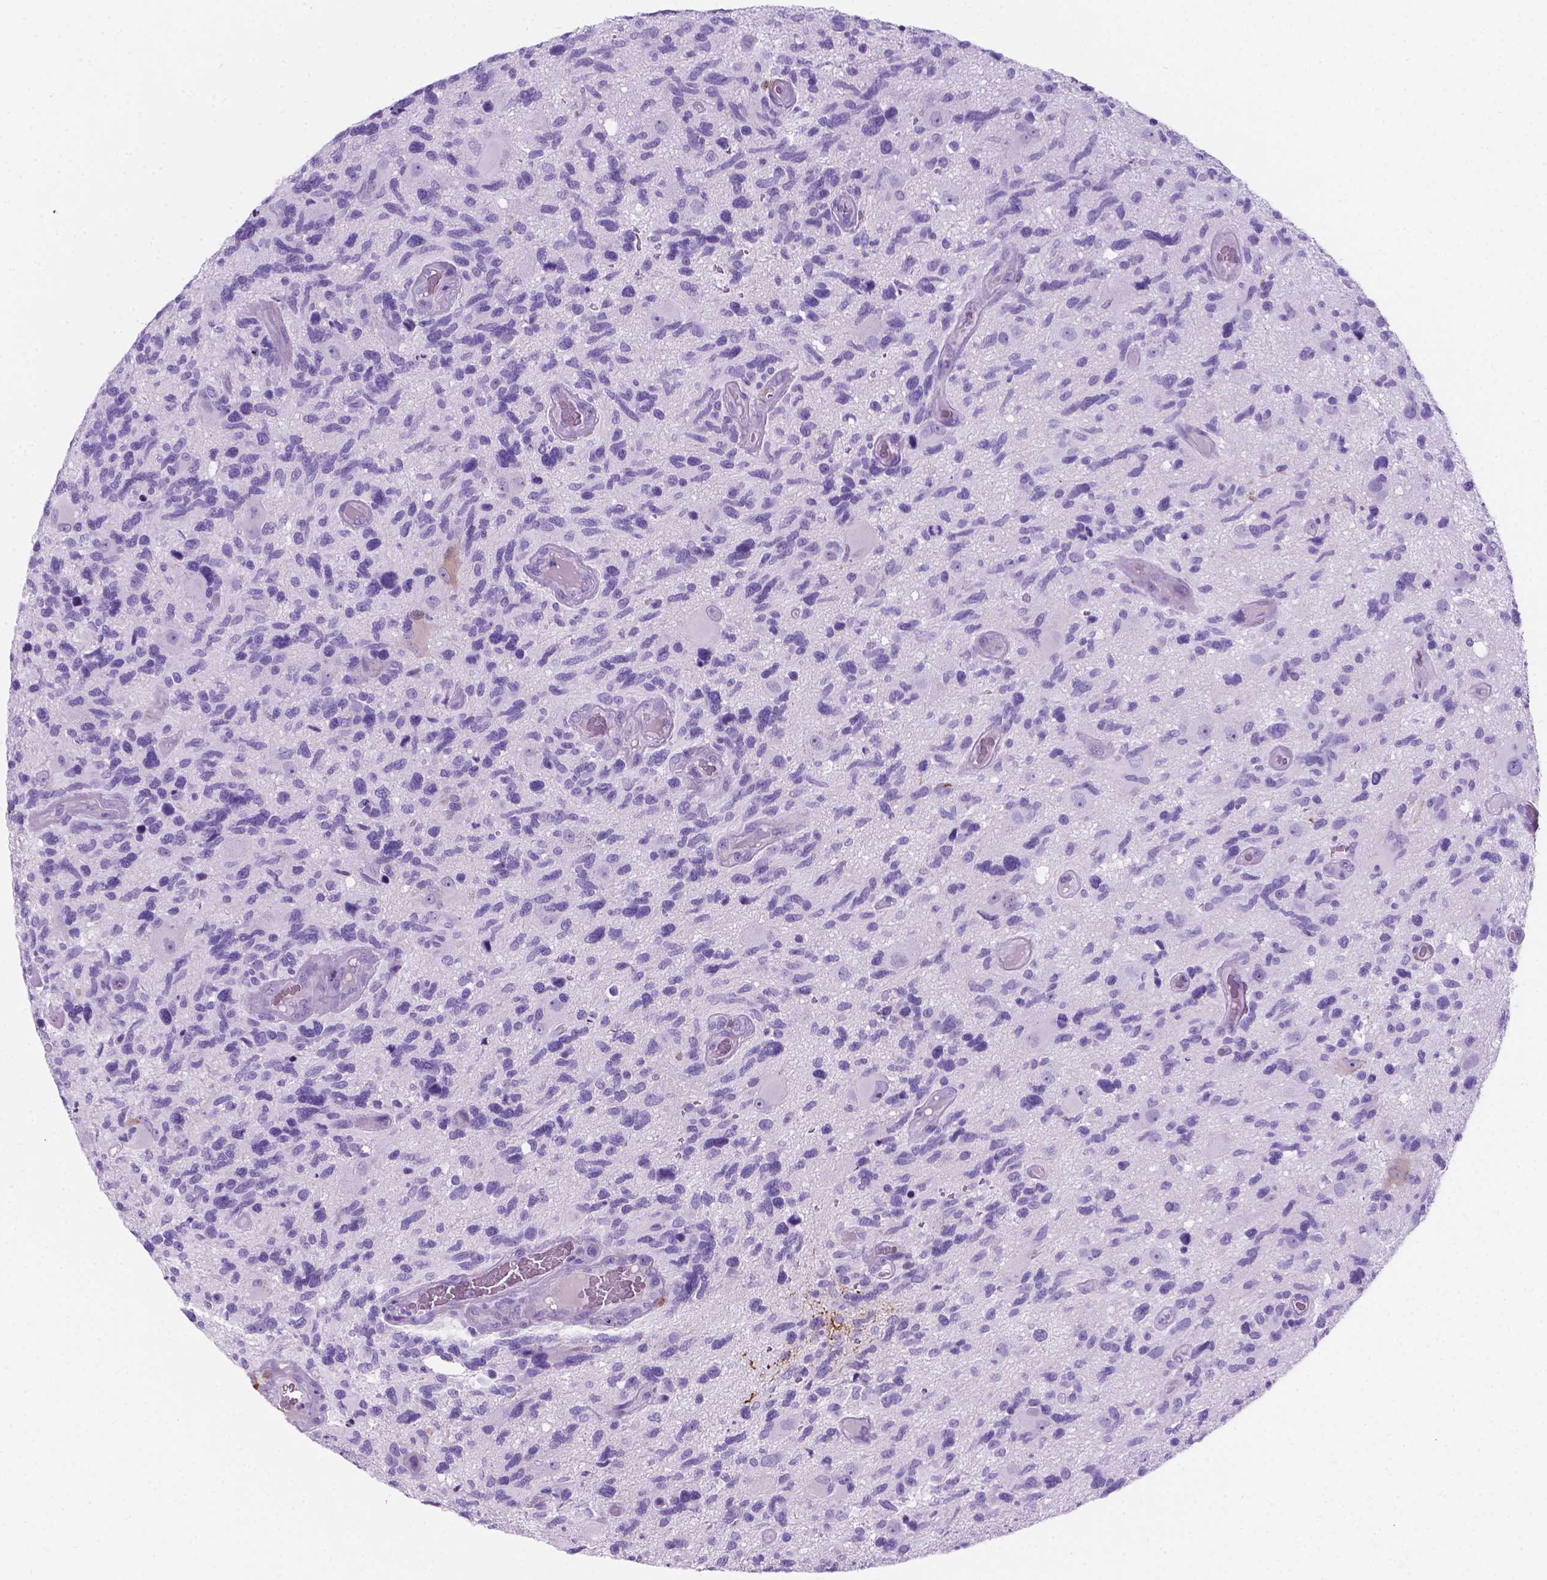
{"staining": {"intensity": "negative", "quantity": "none", "location": "none"}, "tissue": "glioma", "cell_type": "Tumor cells", "image_type": "cancer", "snomed": [{"axis": "morphology", "description": "Glioma, malignant, High grade"}, {"axis": "topography", "description": "Brain"}], "caption": "Photomicrograph shows no significant protein staining in tumor cells of glioma. (Stains: DAB (3,3'-diaminobenzidine) immunohistochemistry with hematoxylin counter stain, Microscopy: brightfield microscopy at high magnification).", "gene": "MACF1", "patient": {"sex": "male", "age": 49}}